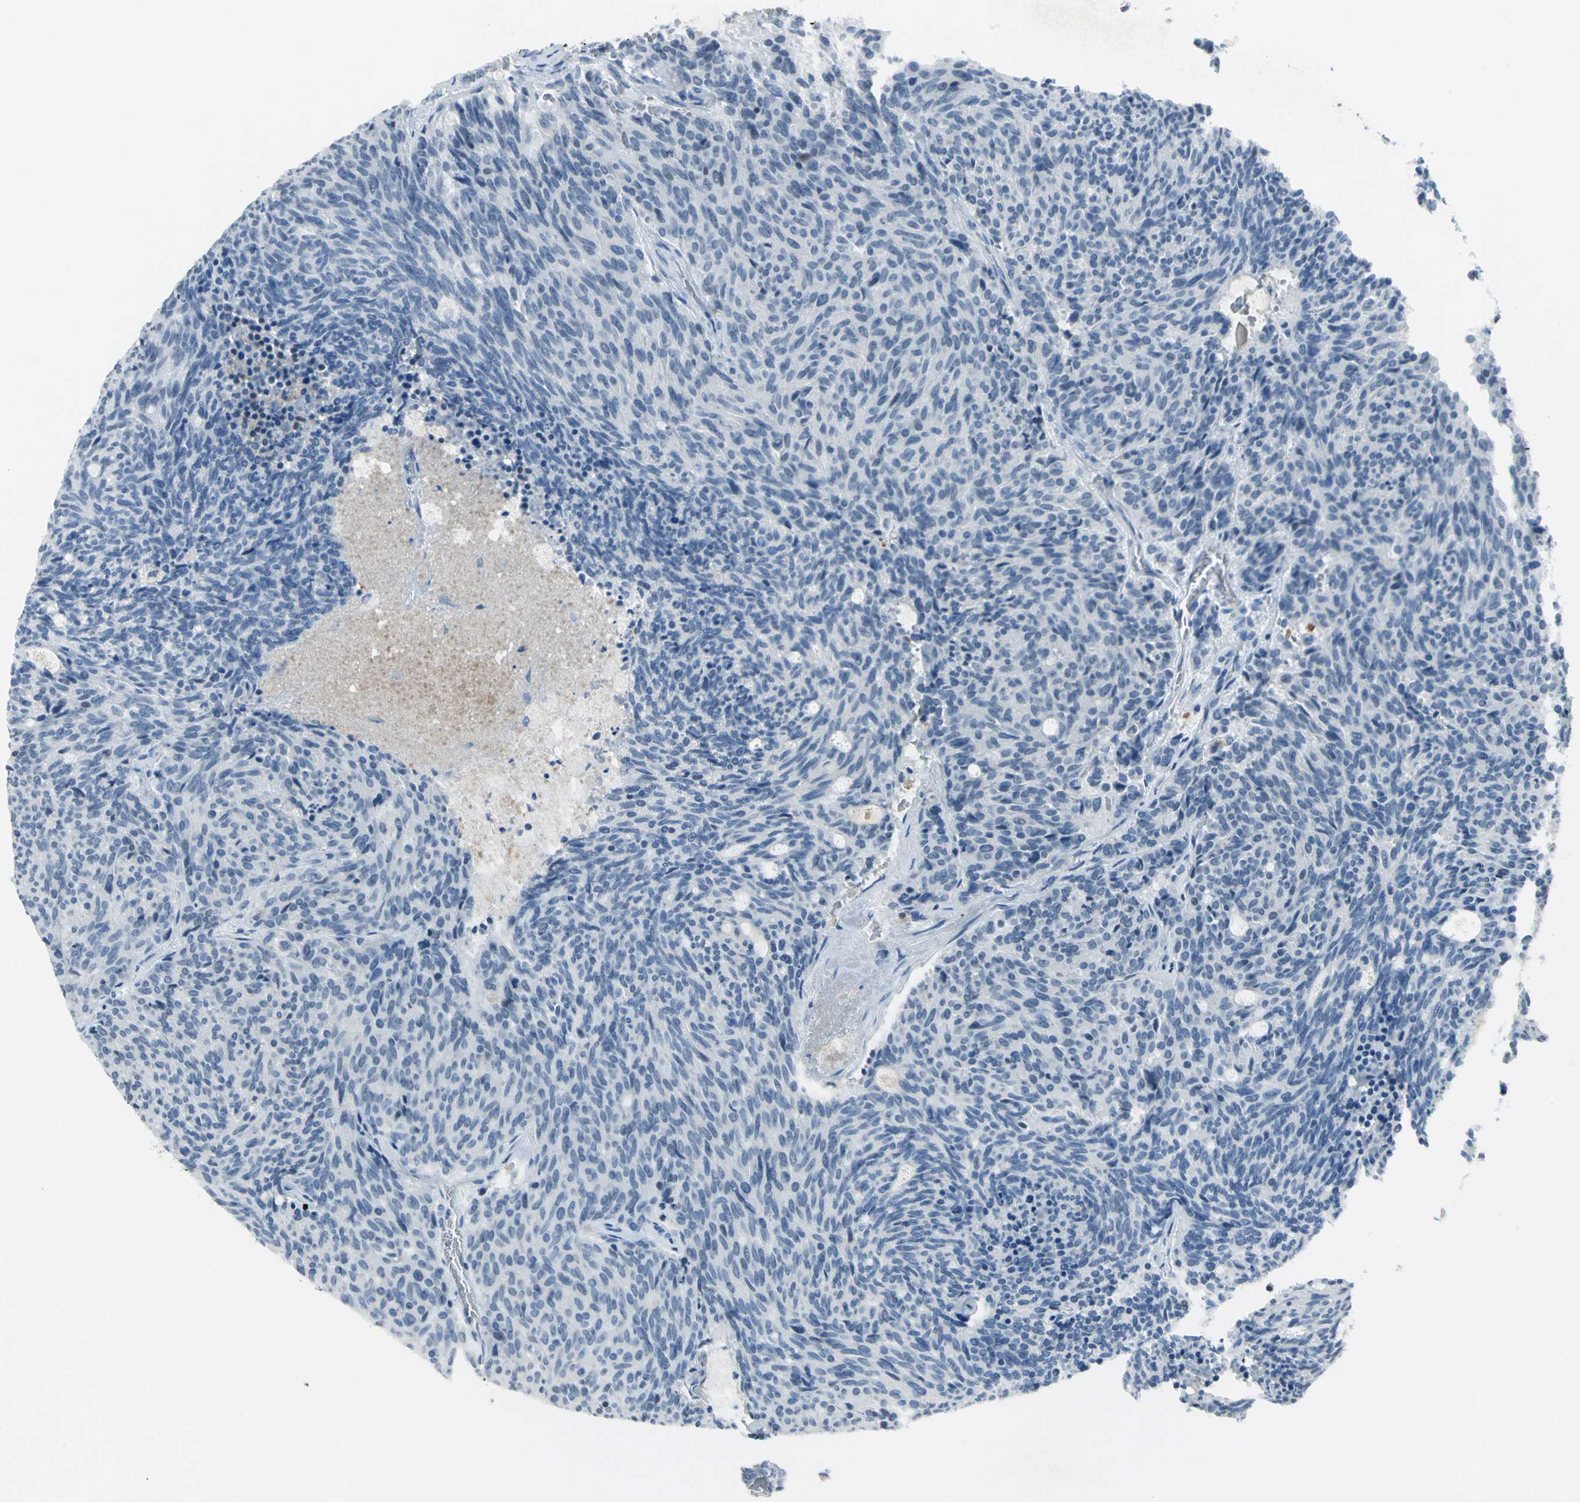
{"staining": {"intensity": "negative", "quantity": "none", "location": "none"}, "tissue": "carcinoid", "cell_type": "Tumor cells", "image_type": "cancer", "snomed": [{"axis": "morphology", "description": "Carcinoid, malignant, NOS"}, {"axis": "topography", "description": "Pancreas"}], "caption": "The histopathology image displays no significant positivity in tumor cells of carcinoid (malignant).", "gene": "ZIC1", "patient": {"sex": "female", "age": 54}}